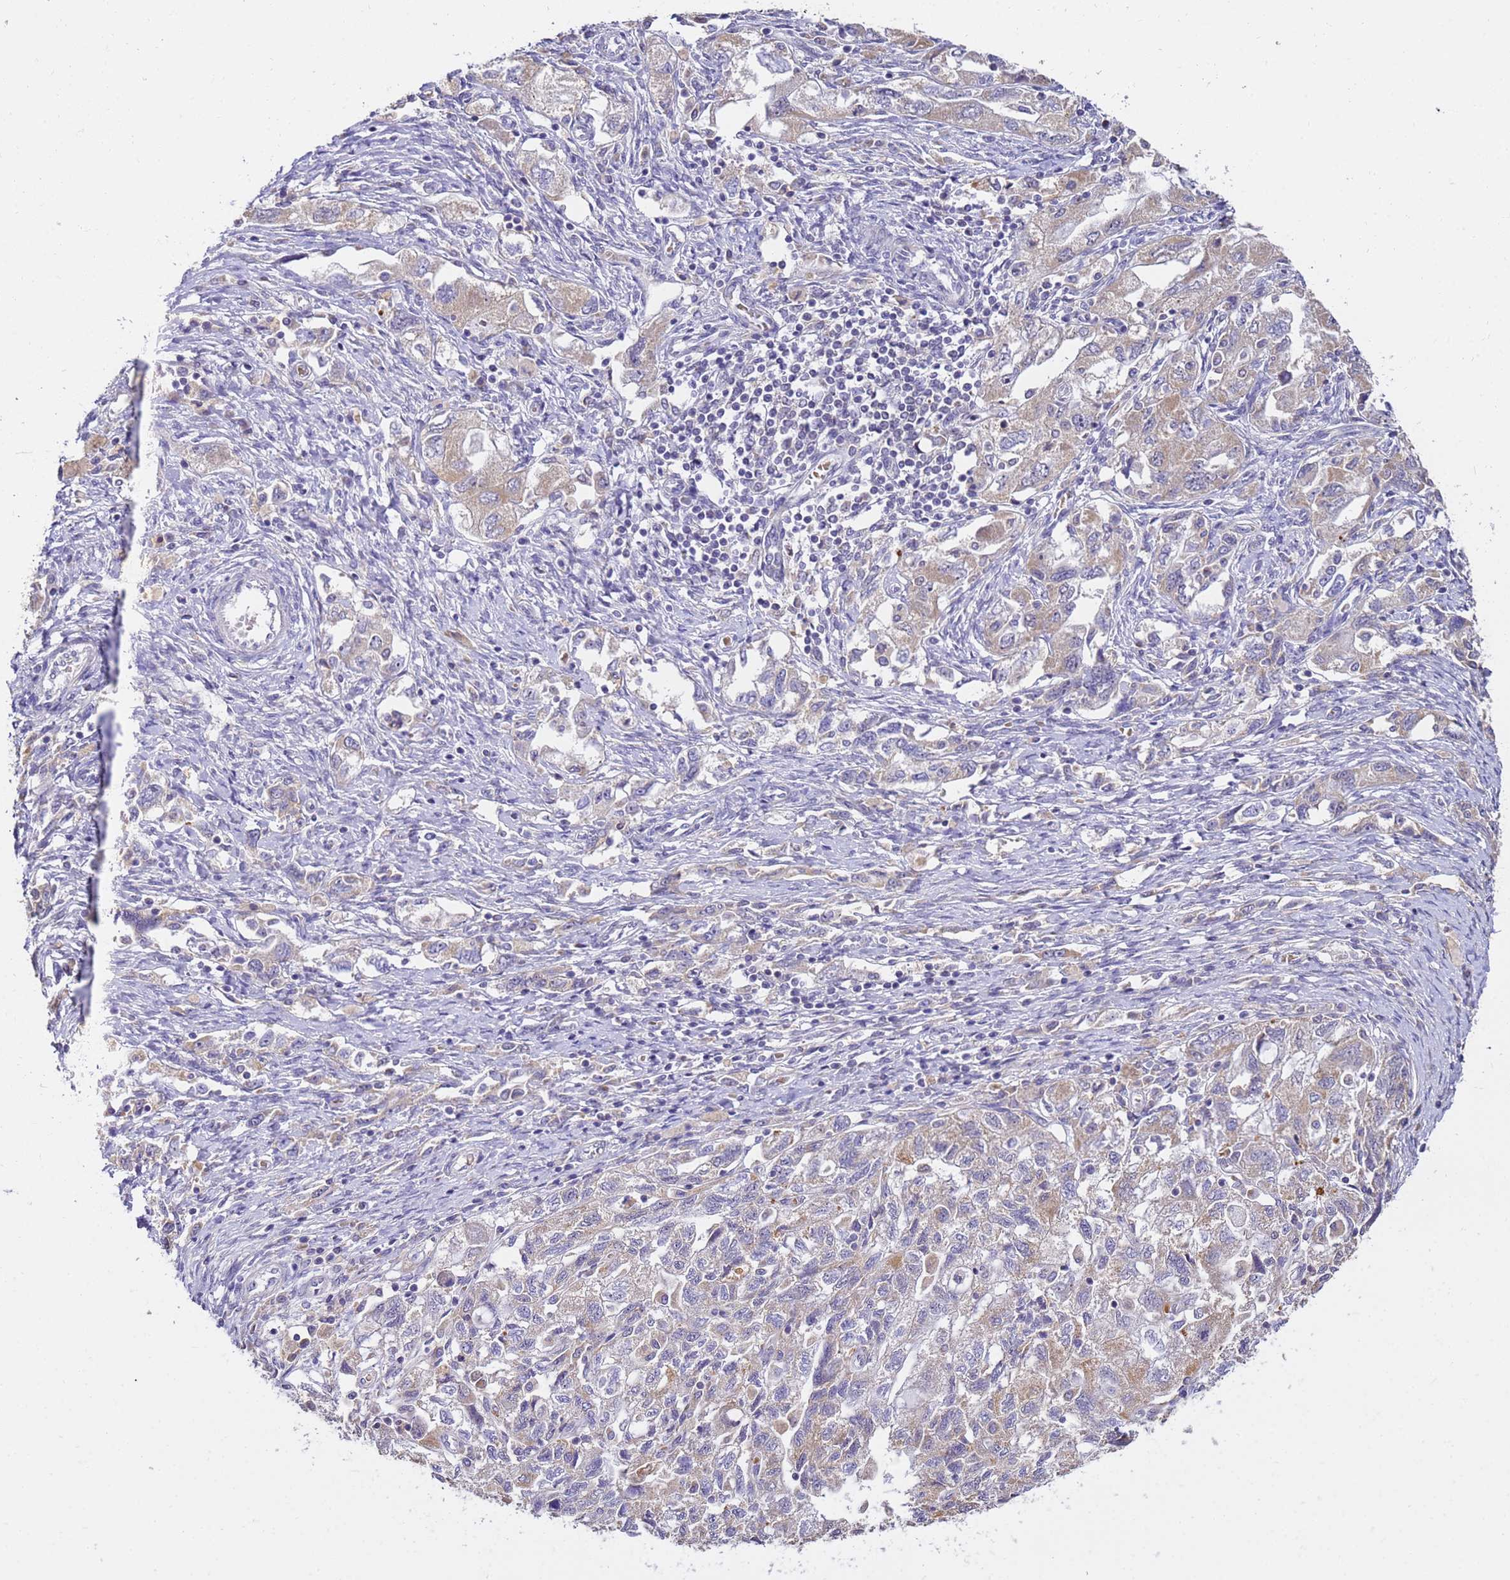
{"staining": {"intensity": "weak", "quantity": "<25%", "location": "cytoplasmic/membranous"}, "tissue": "ovarian cancer", "cell_type": "Tumor cells", "image_type": "cancer", "snomed": [{"axis": "morphology", "description": "Carcinoma, NOS"}, {"axis": "morphology", "description": "Cystadenocarcinoma, serous, NOS"}, {"axis": "topography", "description": "Ovary"}], "caption": "IHC of ovarian cancer shows no expression in tumor cells.", "gene": "ARL8B", "patient": {"sex": "female", "age": 69}}